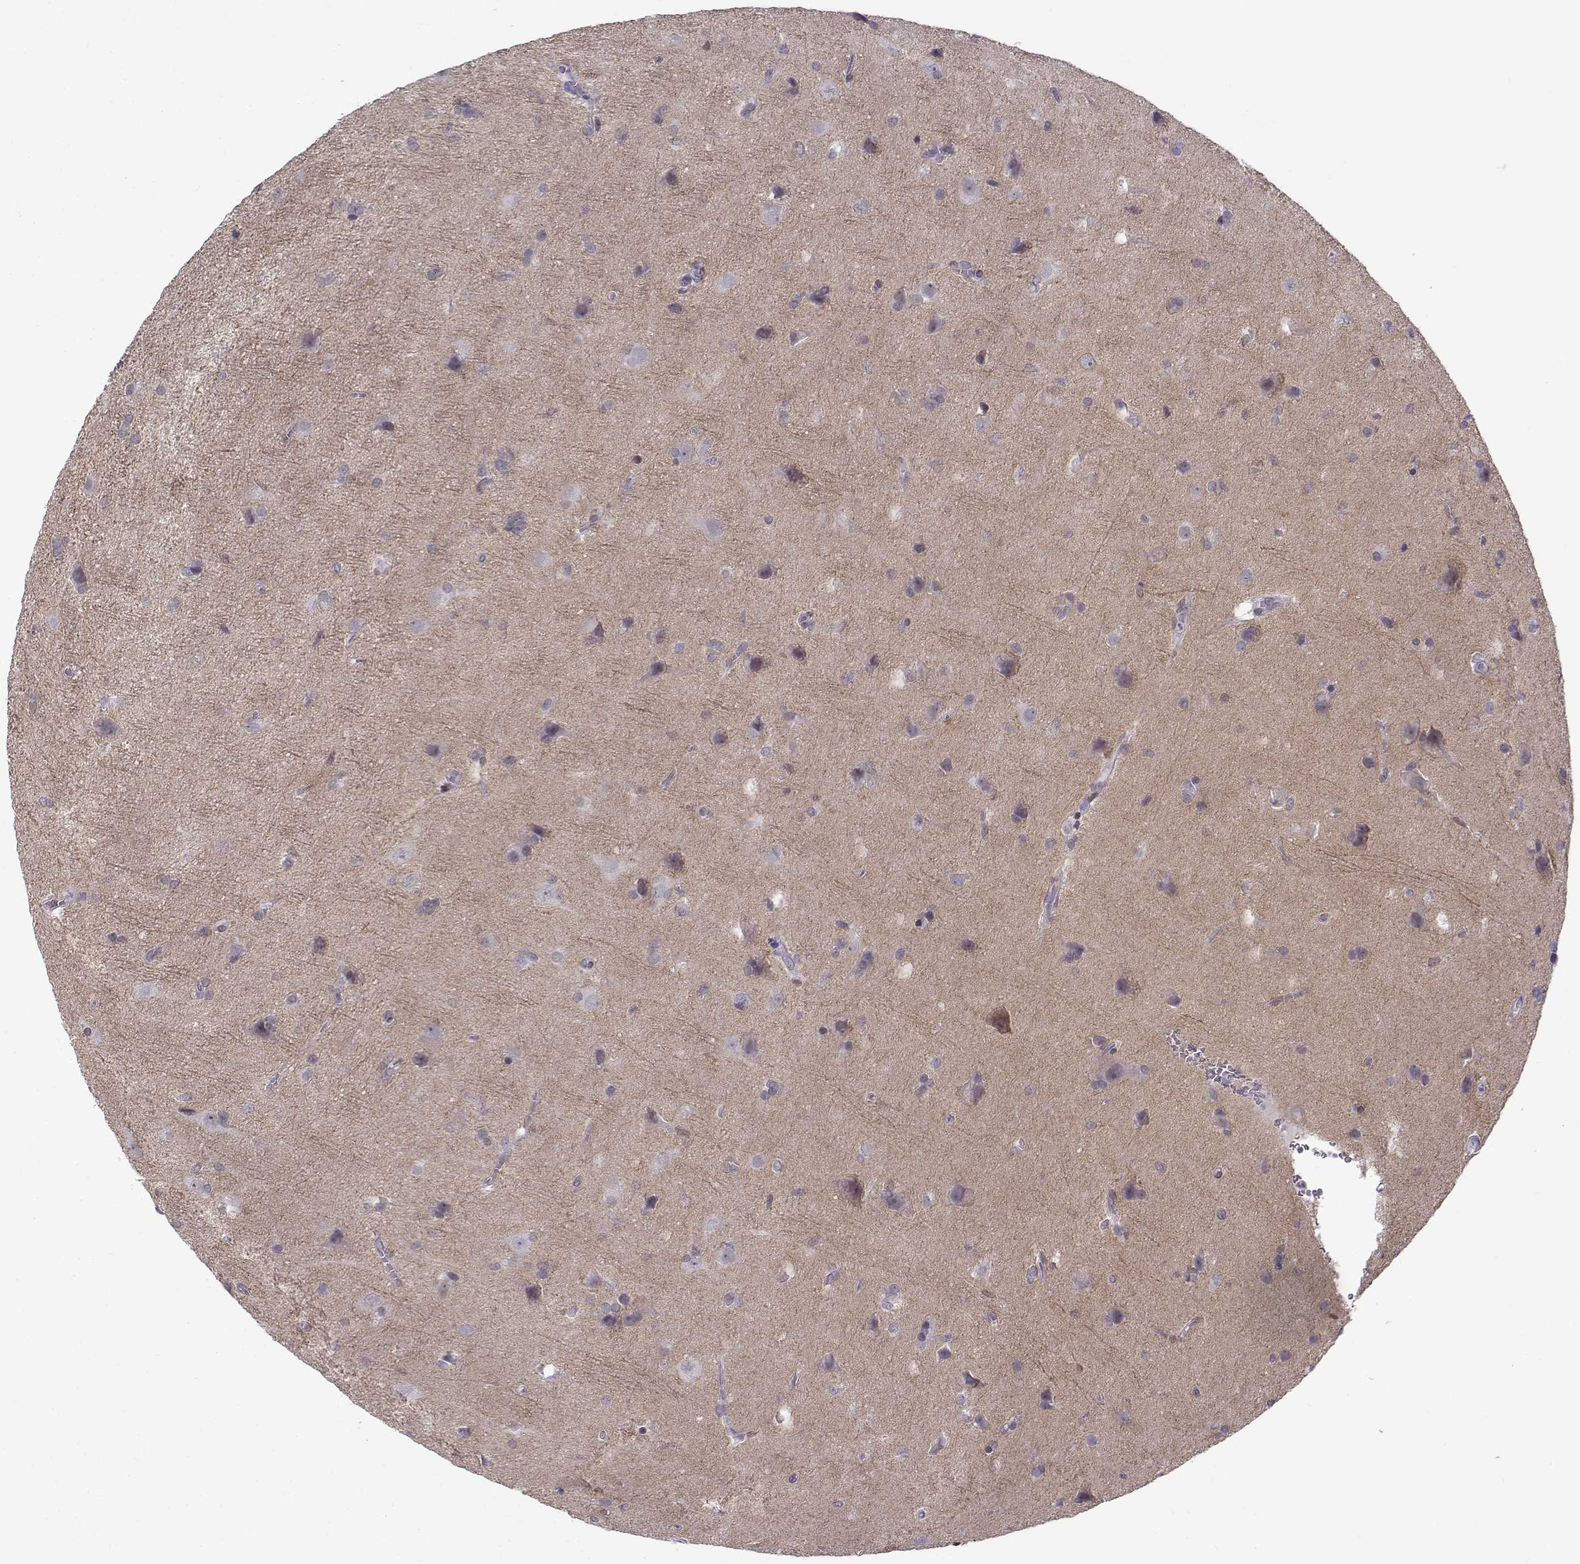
{"staining": {"intensity": "negative", "quantity": "none", "location": "none"}, "tissue": "glioma", "cell_type": "Tumor cells", "image_type": "cancer", "snomed": [{"axis": "morphology", "description": "Glioma, malignant, Low grade"}, {"axis": "topography", "description": "Brain"}], "caption": "A high-resolution micrograph shows immunohistochemistry (IHC) staining of malignant glioma (low-grade), which displays no significant staining in tumor cells.", "gene": "BACH1", "patient": {"sex": "male", "age": 58}}